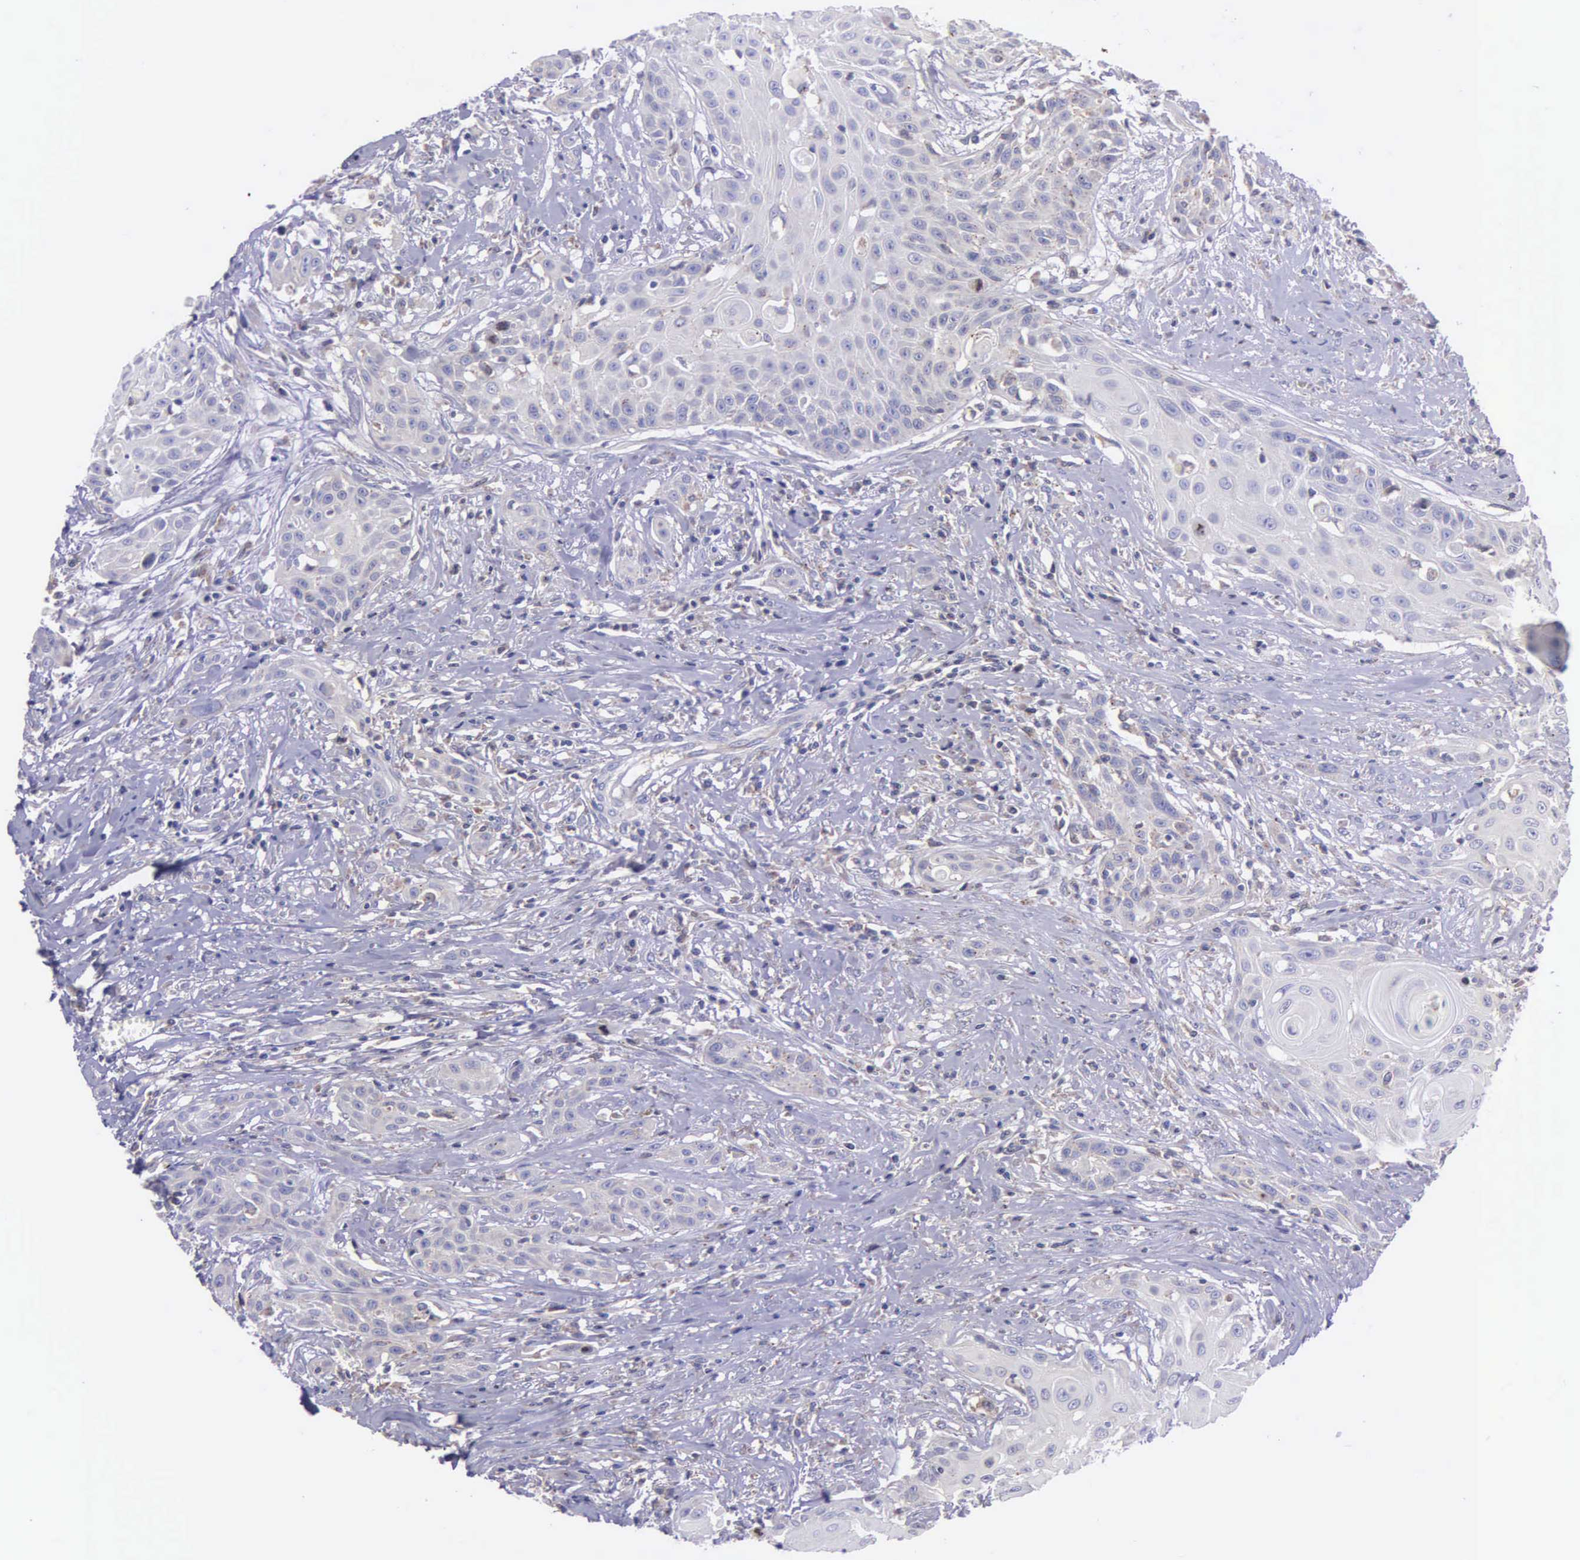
{"staining": {"intensity": "weak", "quantity": ">75%", "location": "cytoplasmic/membranous"}, "tissue": "head and neck cancer", "cell_type": "Tumor cells", "image_type": "cancer", "snomed": [{"axis": "morphology", "description": "Squamous cell carcinoma, NOS"}, {"axis": "morphology", "description": "Squamous cell carcinoma, metastatic, NOS"}, {"axis": "topography", "description": "Lymph node"}, {"axis": "topography", "description": "Salivary gland"}, {"axis": "topography", "description": "Head-Neck"}], "caption": "The image demonstrates immunohistochemical staining of head and neck cancer (metastatic squamous cell carcinoma). There is weak cytoplasmic/membranous staining is present in about >75% of tumor cells.", "gene": "MIA2", "patient": {"sex": "female", "age": 74}}